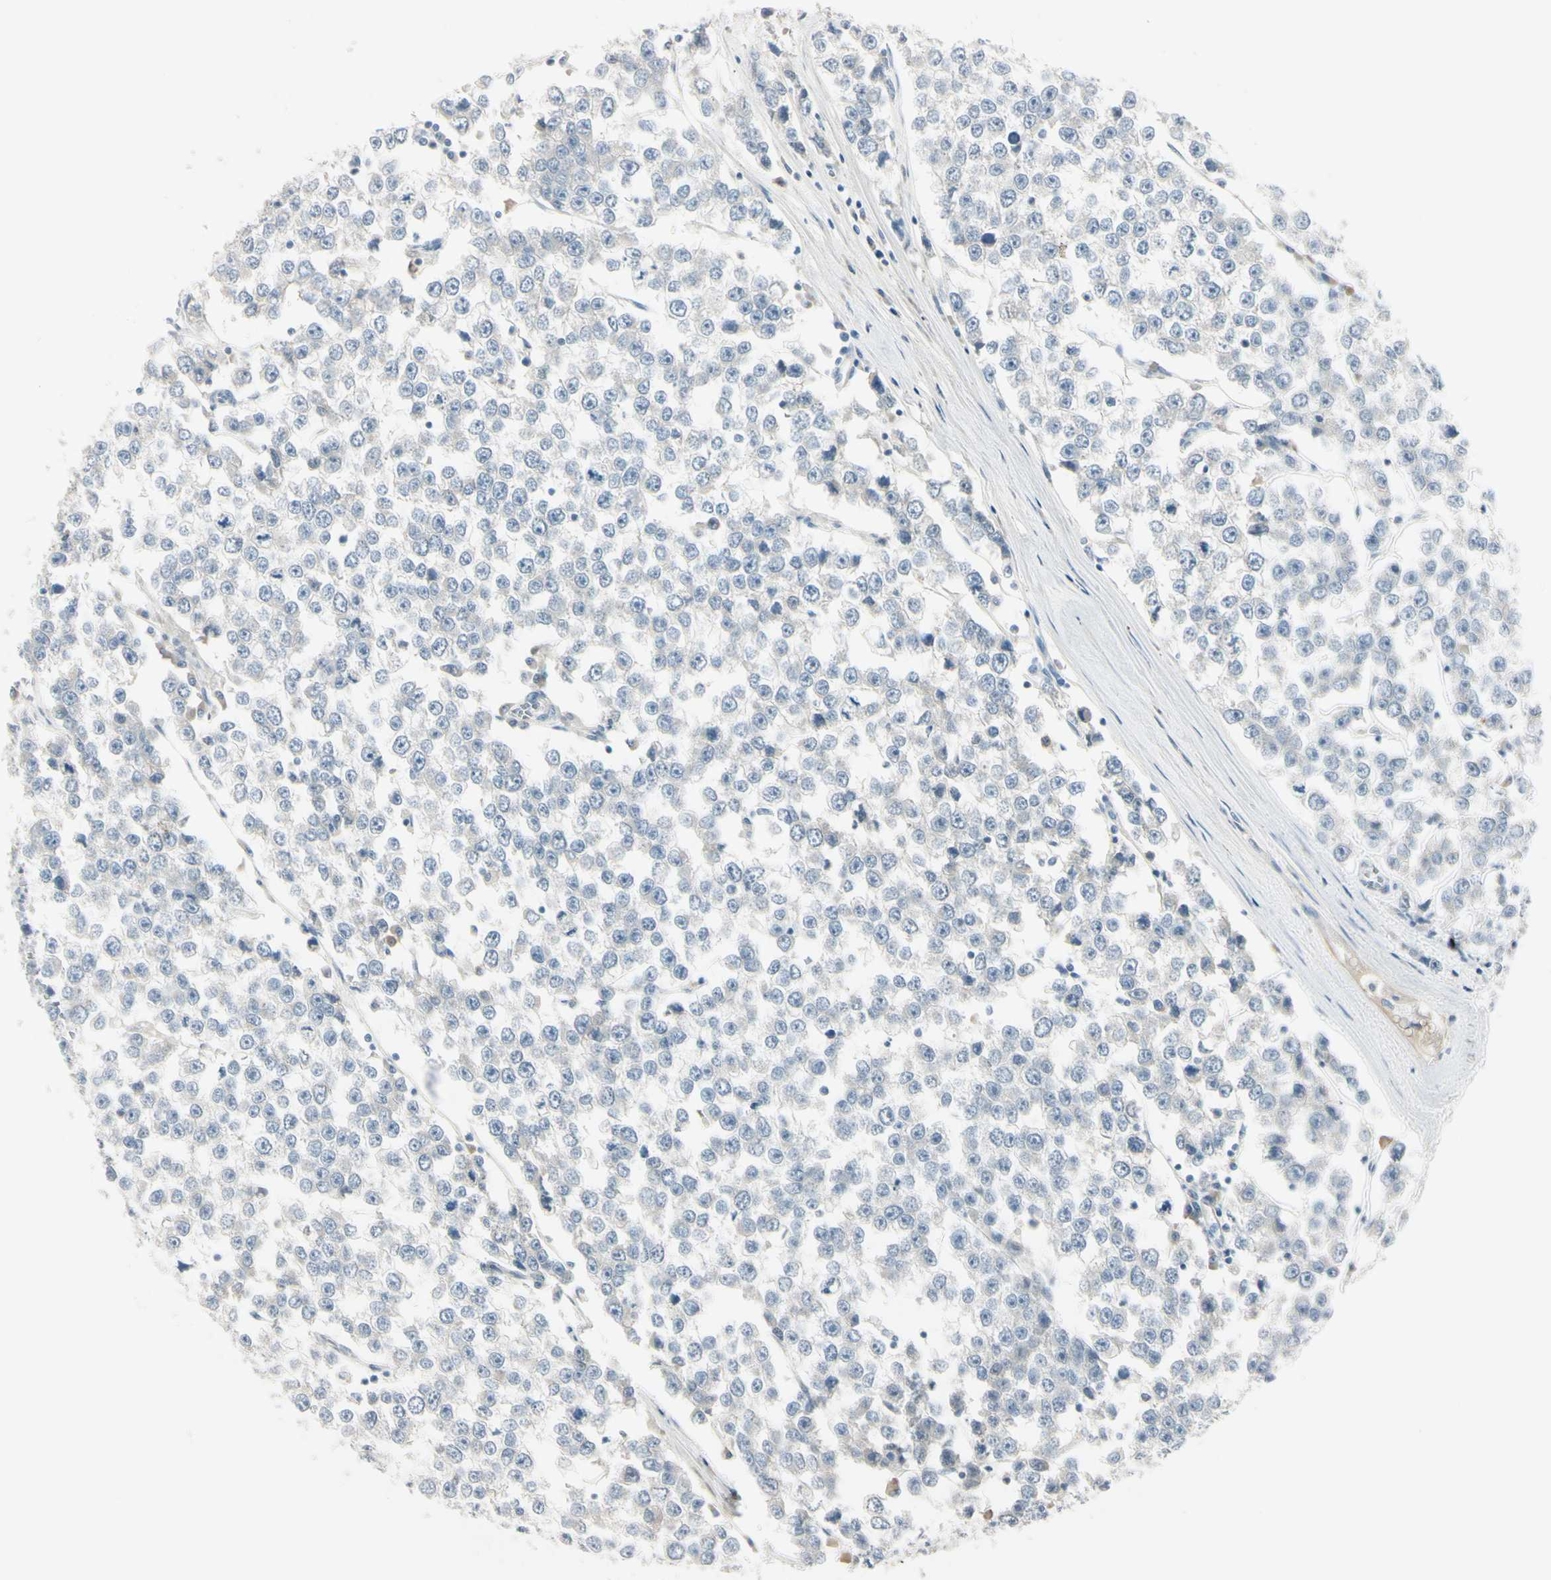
{"staining": {"intensity": "negative", "quantity": "none", "location": "none"}, "tissue": "testis cancer", "cell_type": "Tumor cells", "image_type": "cancer", "snomed": [{"axis": "morphology", "description": "Seminoma, NOS"}, {"axis": "morphology", "description": "Carcinoma, Embryonal, NOS"}, {"axis": "topography", "description": "Testis"}], "caption": "This is an IHC histopathology image of testis cancer (embryonal carcinoma). There is no staining in tumor cells.", "gene": "AATK", "patient": {"sex": "male", "age": 52}}